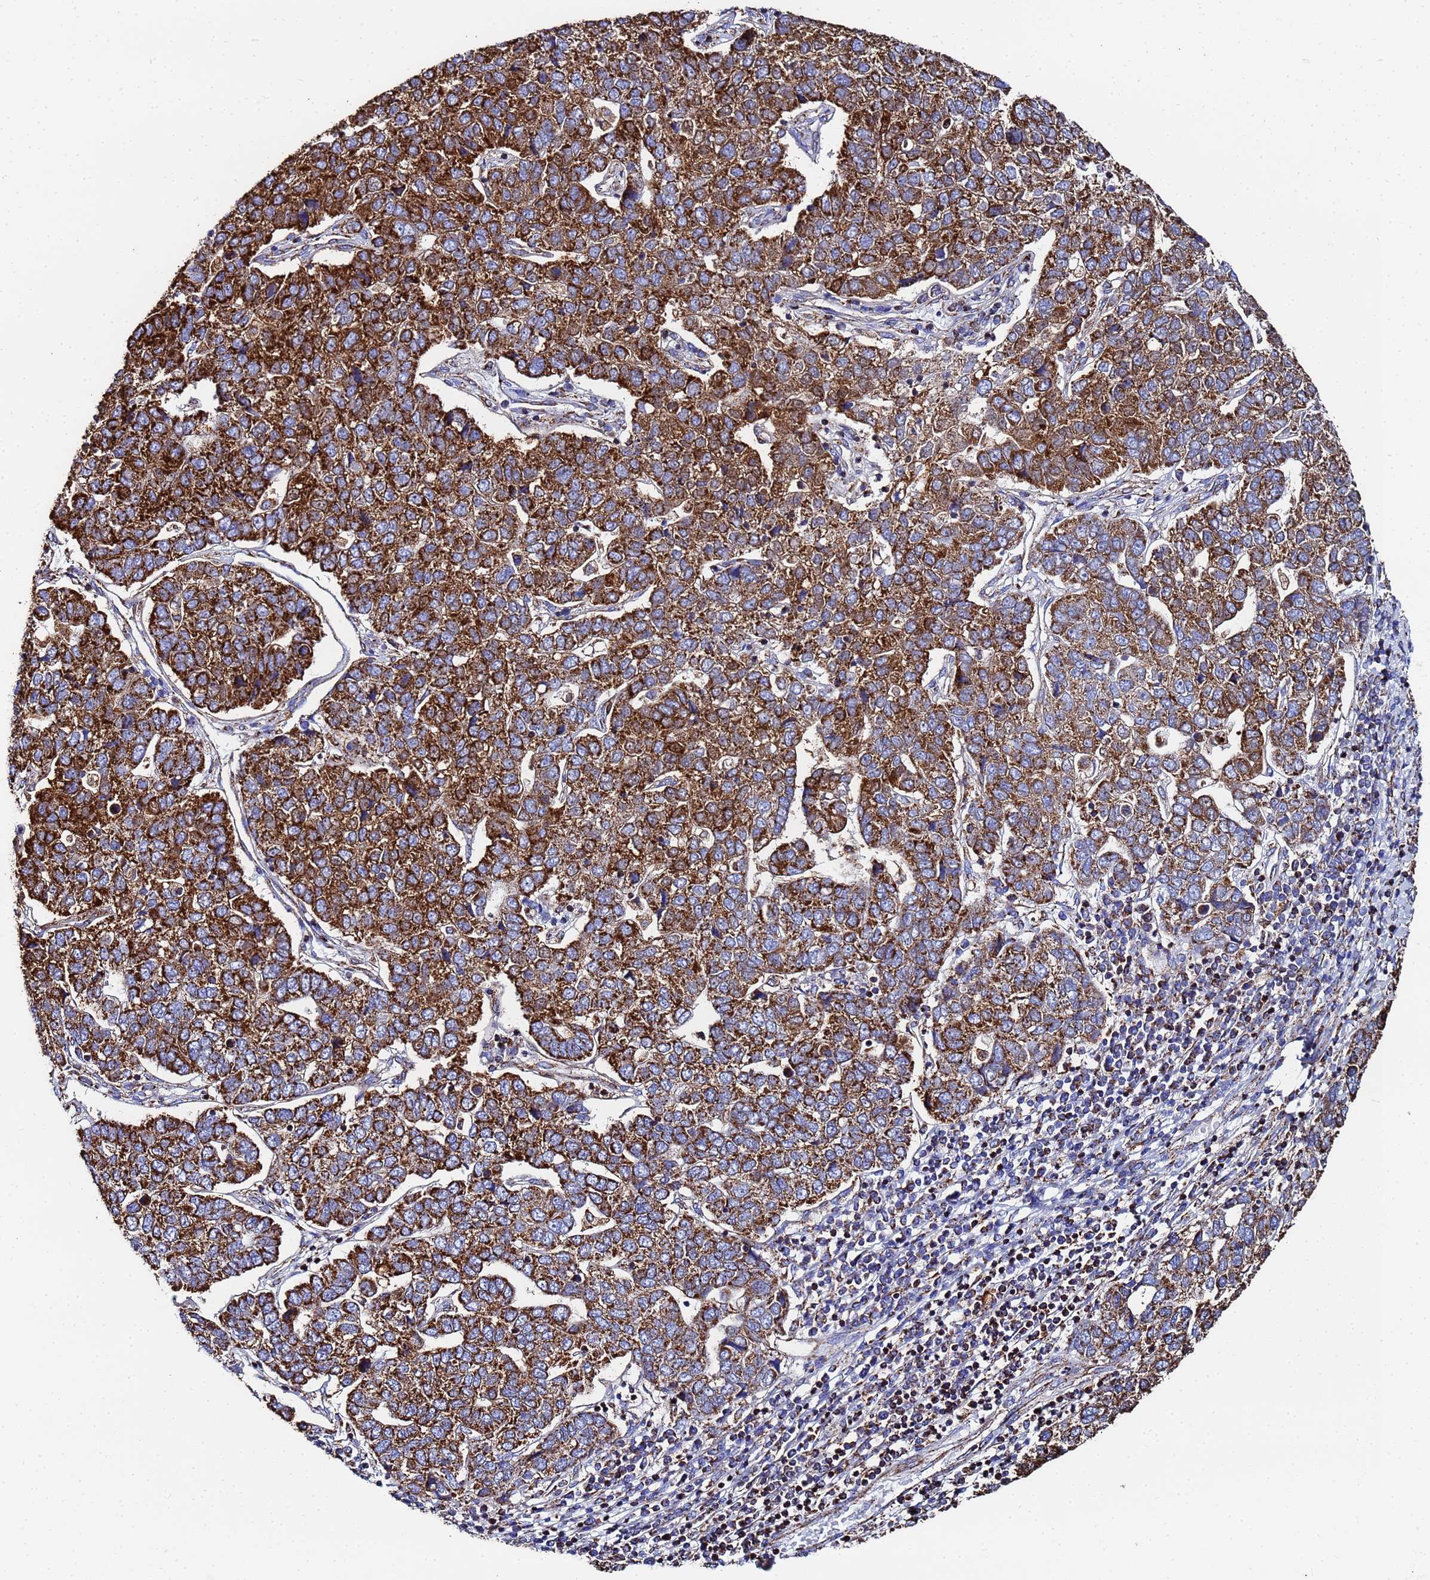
{"staining": {"intensity": "strong", "quantity": ">75%", "location": "cytoplasmic/membranous"}, "tissue": "pancreatic cancer", "cell_type": "Tumor cells", "image_type": "cancer", "snomed": [{"axis": "morphology", "description": "Adenocarcinoma, NOS"}, {"axis": "topography", "description": "Pancreas"}], "caption": "An image of human adenocarcinoma (pancreatic) stained for a protein displays strong cytoplasmic/membranous brown staining in tumor cells.", "gene": "GLUD1", "patient": {"sex": "female", "age": 61}}